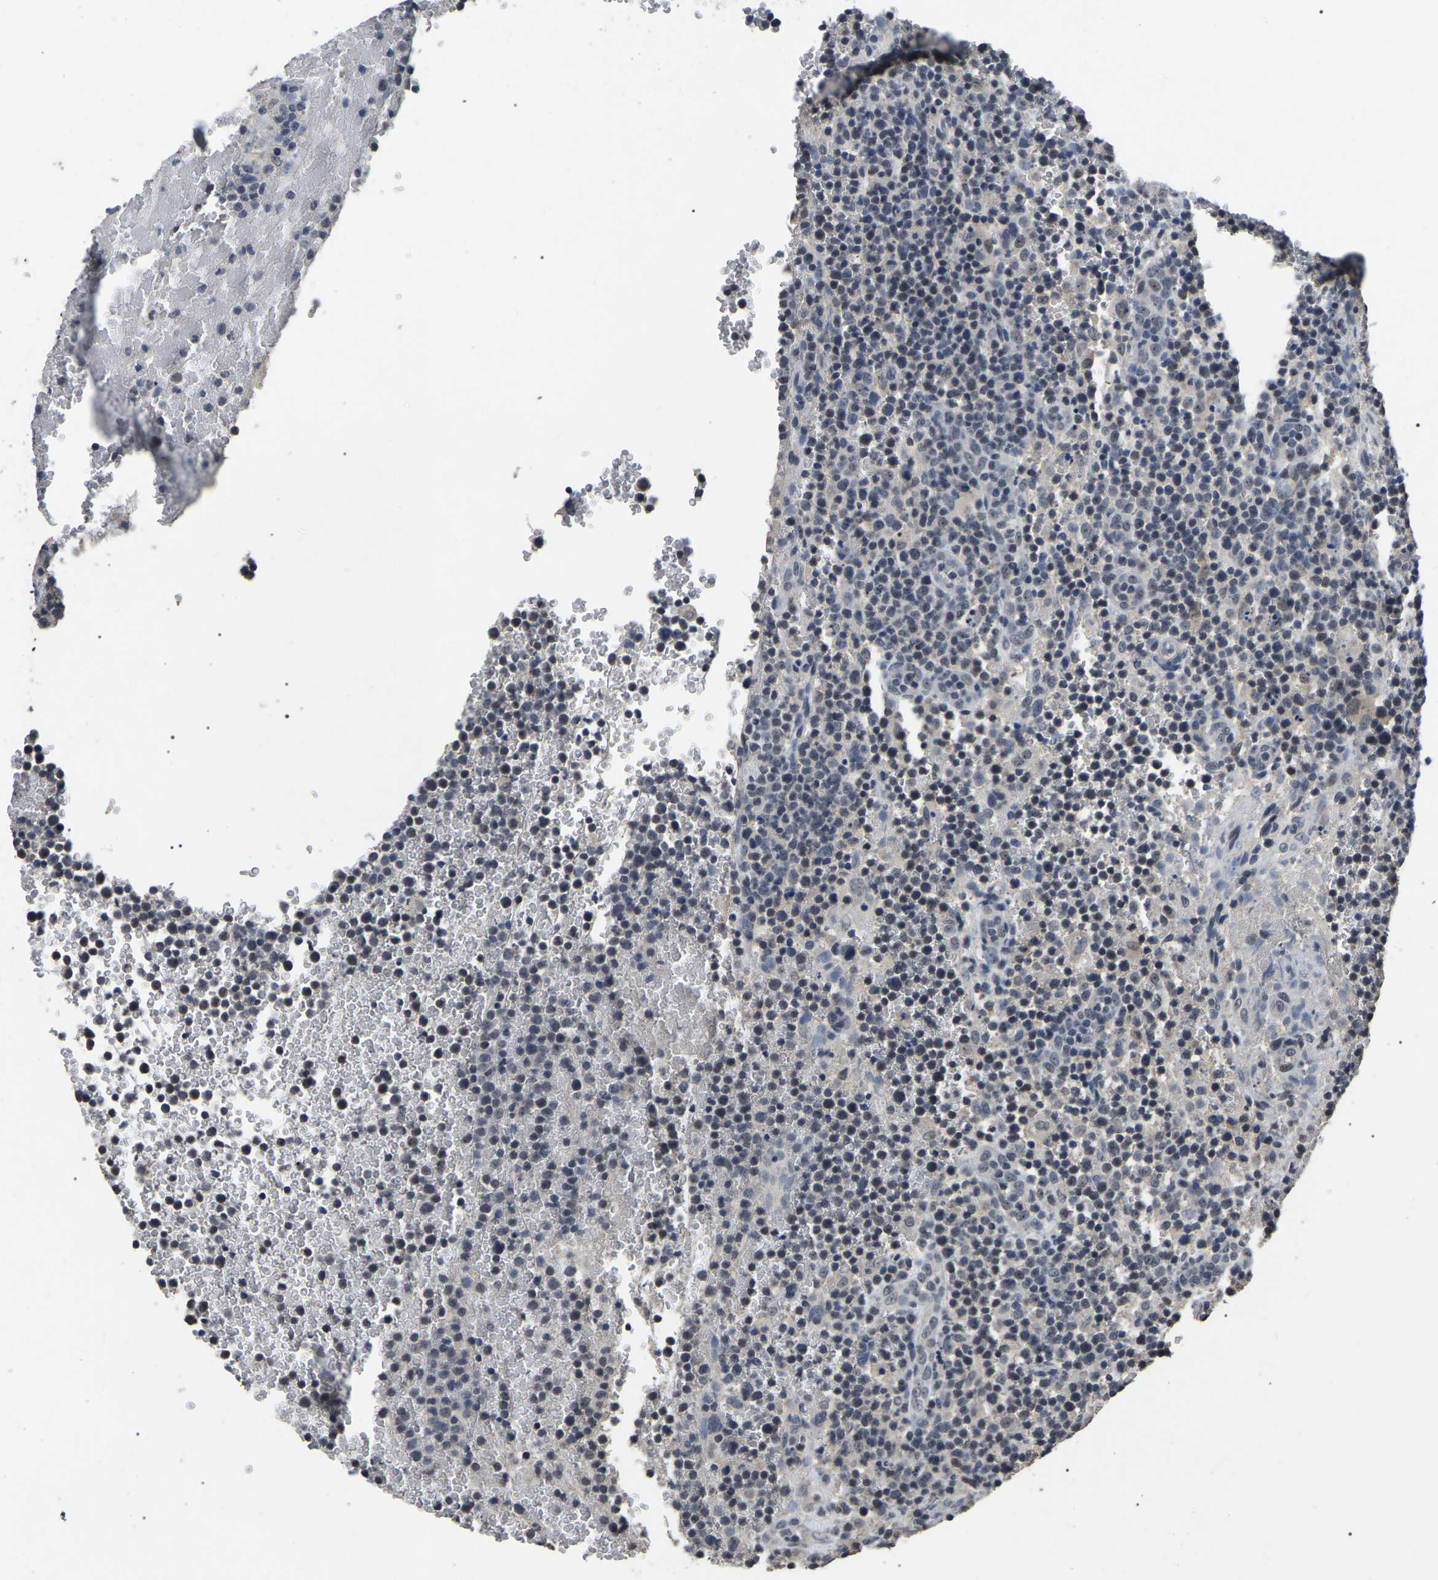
{"staining": {"intensity": "negative", "quantity": "none", "location": "none"}, "tissue": "lymphoma", "cell_type": "Tumor cells", "image_type": "cancer", "snomed": [{"axis": "morphology", "description": "Malignant lymphoma, non-Hodgkin's type, High grade"}, {"axis": "topography", "description": "Lymph node"}], "caption": "Immunohistochemistry (IHC) micrograph of neoplastic tissue: malignant lymphoma, non-Hodgkin's type (high-grade) stained with DAB shows no significant protein expression in tumor cells. (DAB immunohistochemistry visualized using brightfield microscopy, high magnification).", "gene": "PPM1E", "patient": {"sex": "male", "age": 61}}